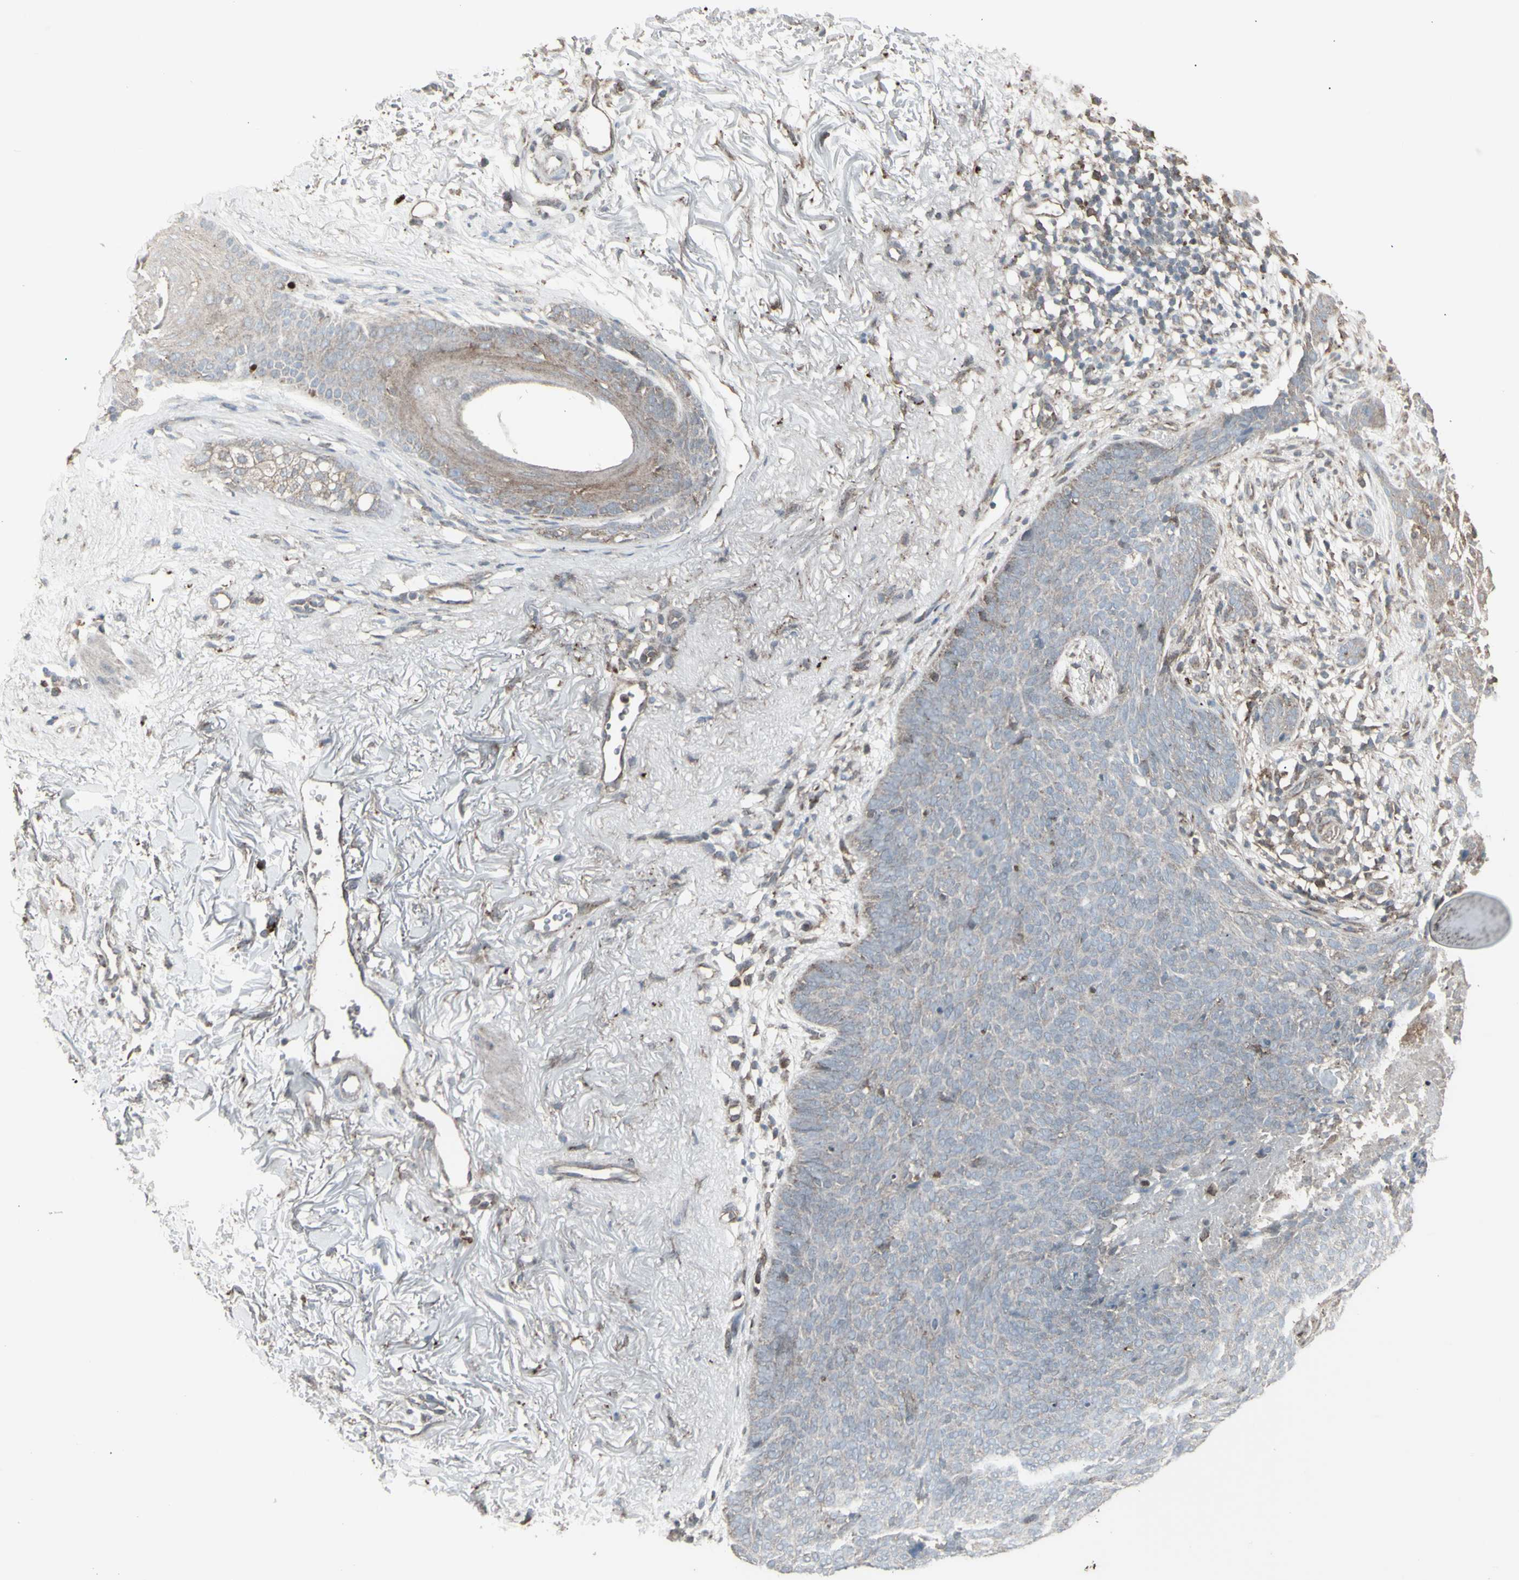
{"staining": {"intensity": "weak", "quantity": "25%-75%", "location": "cytoplasmic/membranous"}, "tissue": "skin cancer", "cell_type": "Tumor cells", "image_type": "cancer", "snomed": [{"axis": "morphology", "description": "Normal tissue, NOS"}, {"axis": "morphology", "description": "Basal cell carcinoma"}, {"axis": "topography", "description": "Skin"}], "caption": "Tumor cells exhibit weak cytoplasmic/membranous staining in about 25%-75% of cells in skin basal cell carcinoma.", "gene": "RNASEL", "patient": {"sex": "female", "age": 70}}